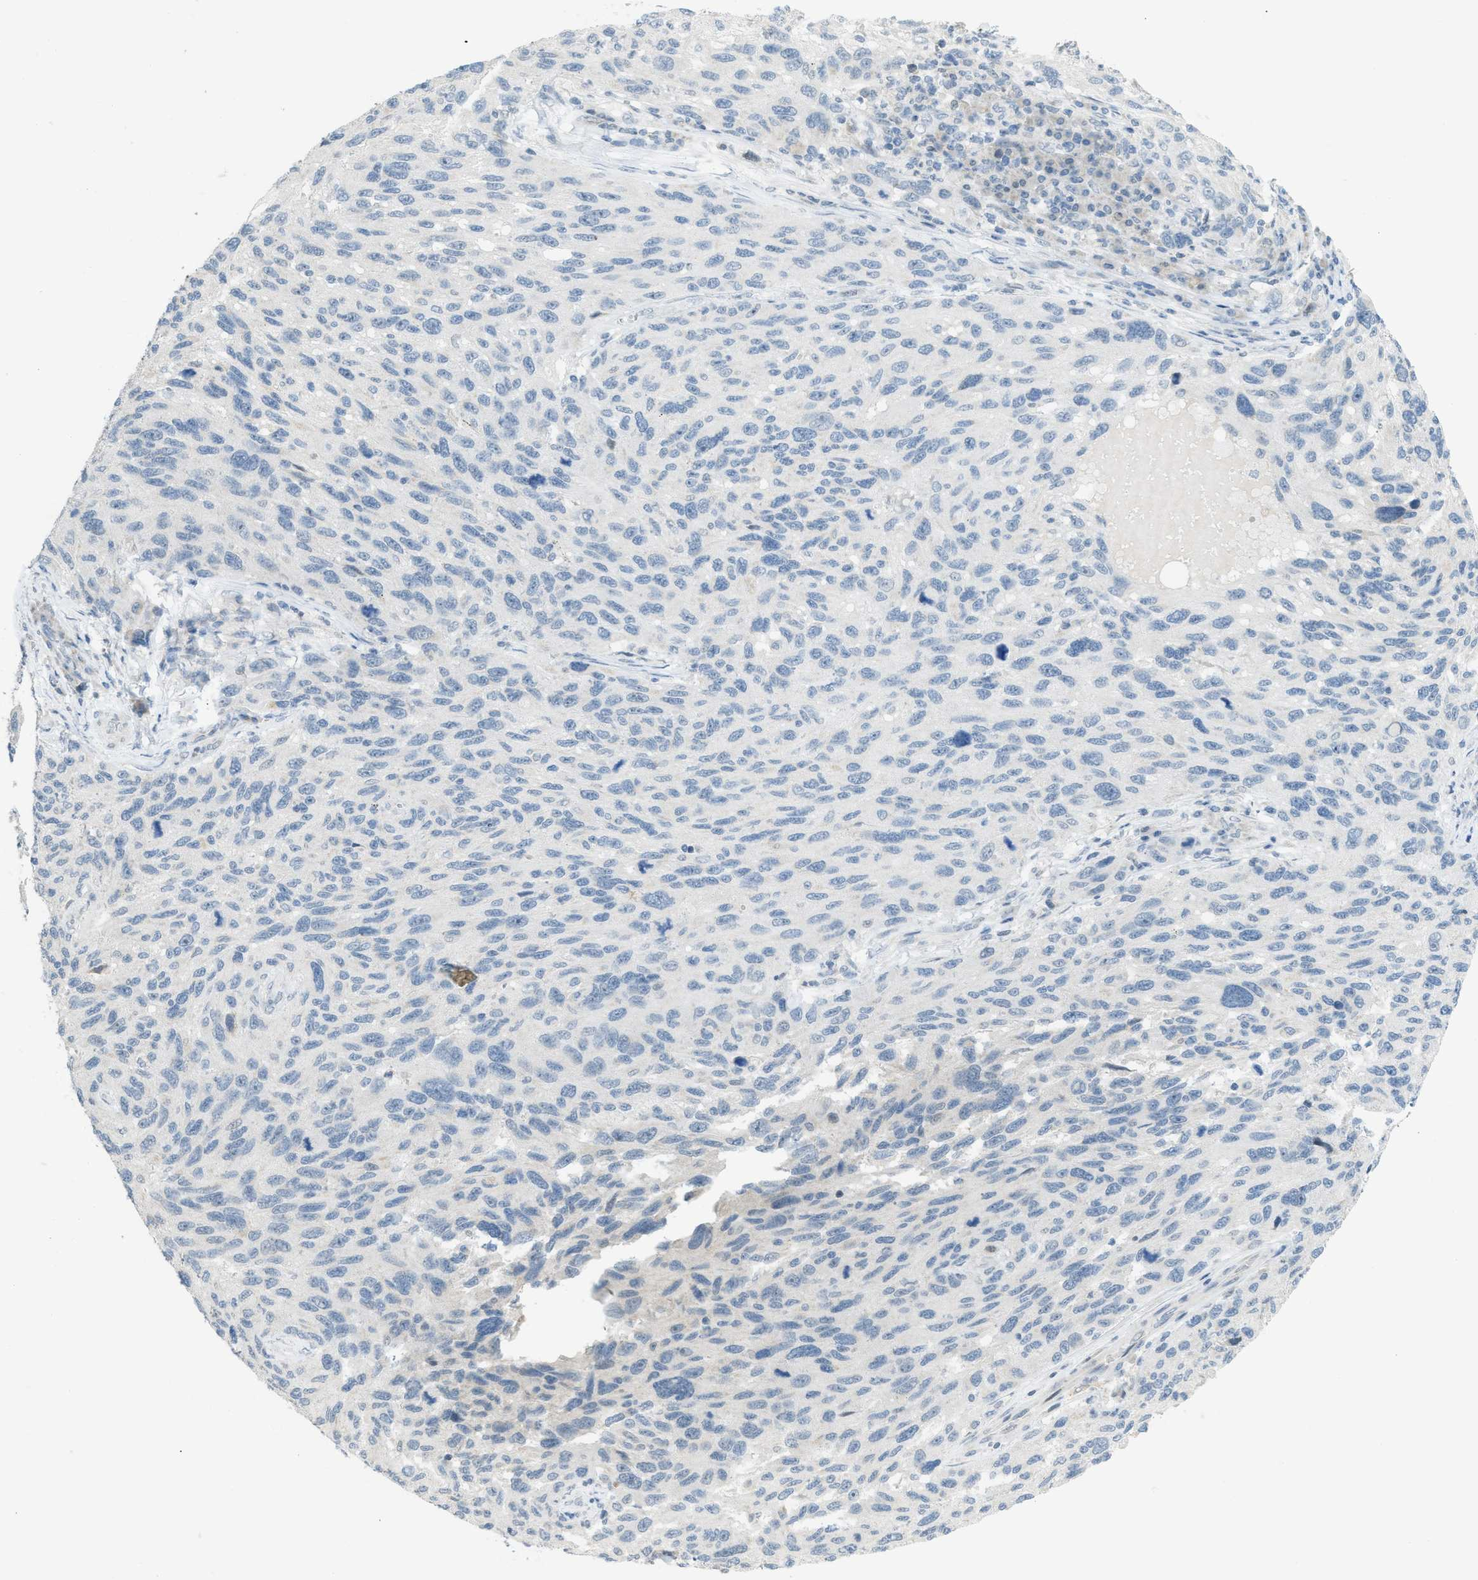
{"staining": {"intensity": "negative", "quantity": "none", "location": "none"}, "tissue": "melanoma", "cell_type": "Tumor cells", "image_type": "cancer", "snomed": [{"axis": "morphology", "description": "Malignant melanoma, NOS"}, {"axis": "topography", "description": "Skin"}], "caption": "IHC histopathology image of human malignant melanoma stained for a protein (brown), which exhibits no staining in tumor cells.", "gene": "TXNDC2", "patient": {"sex": "male", "age": 53}}